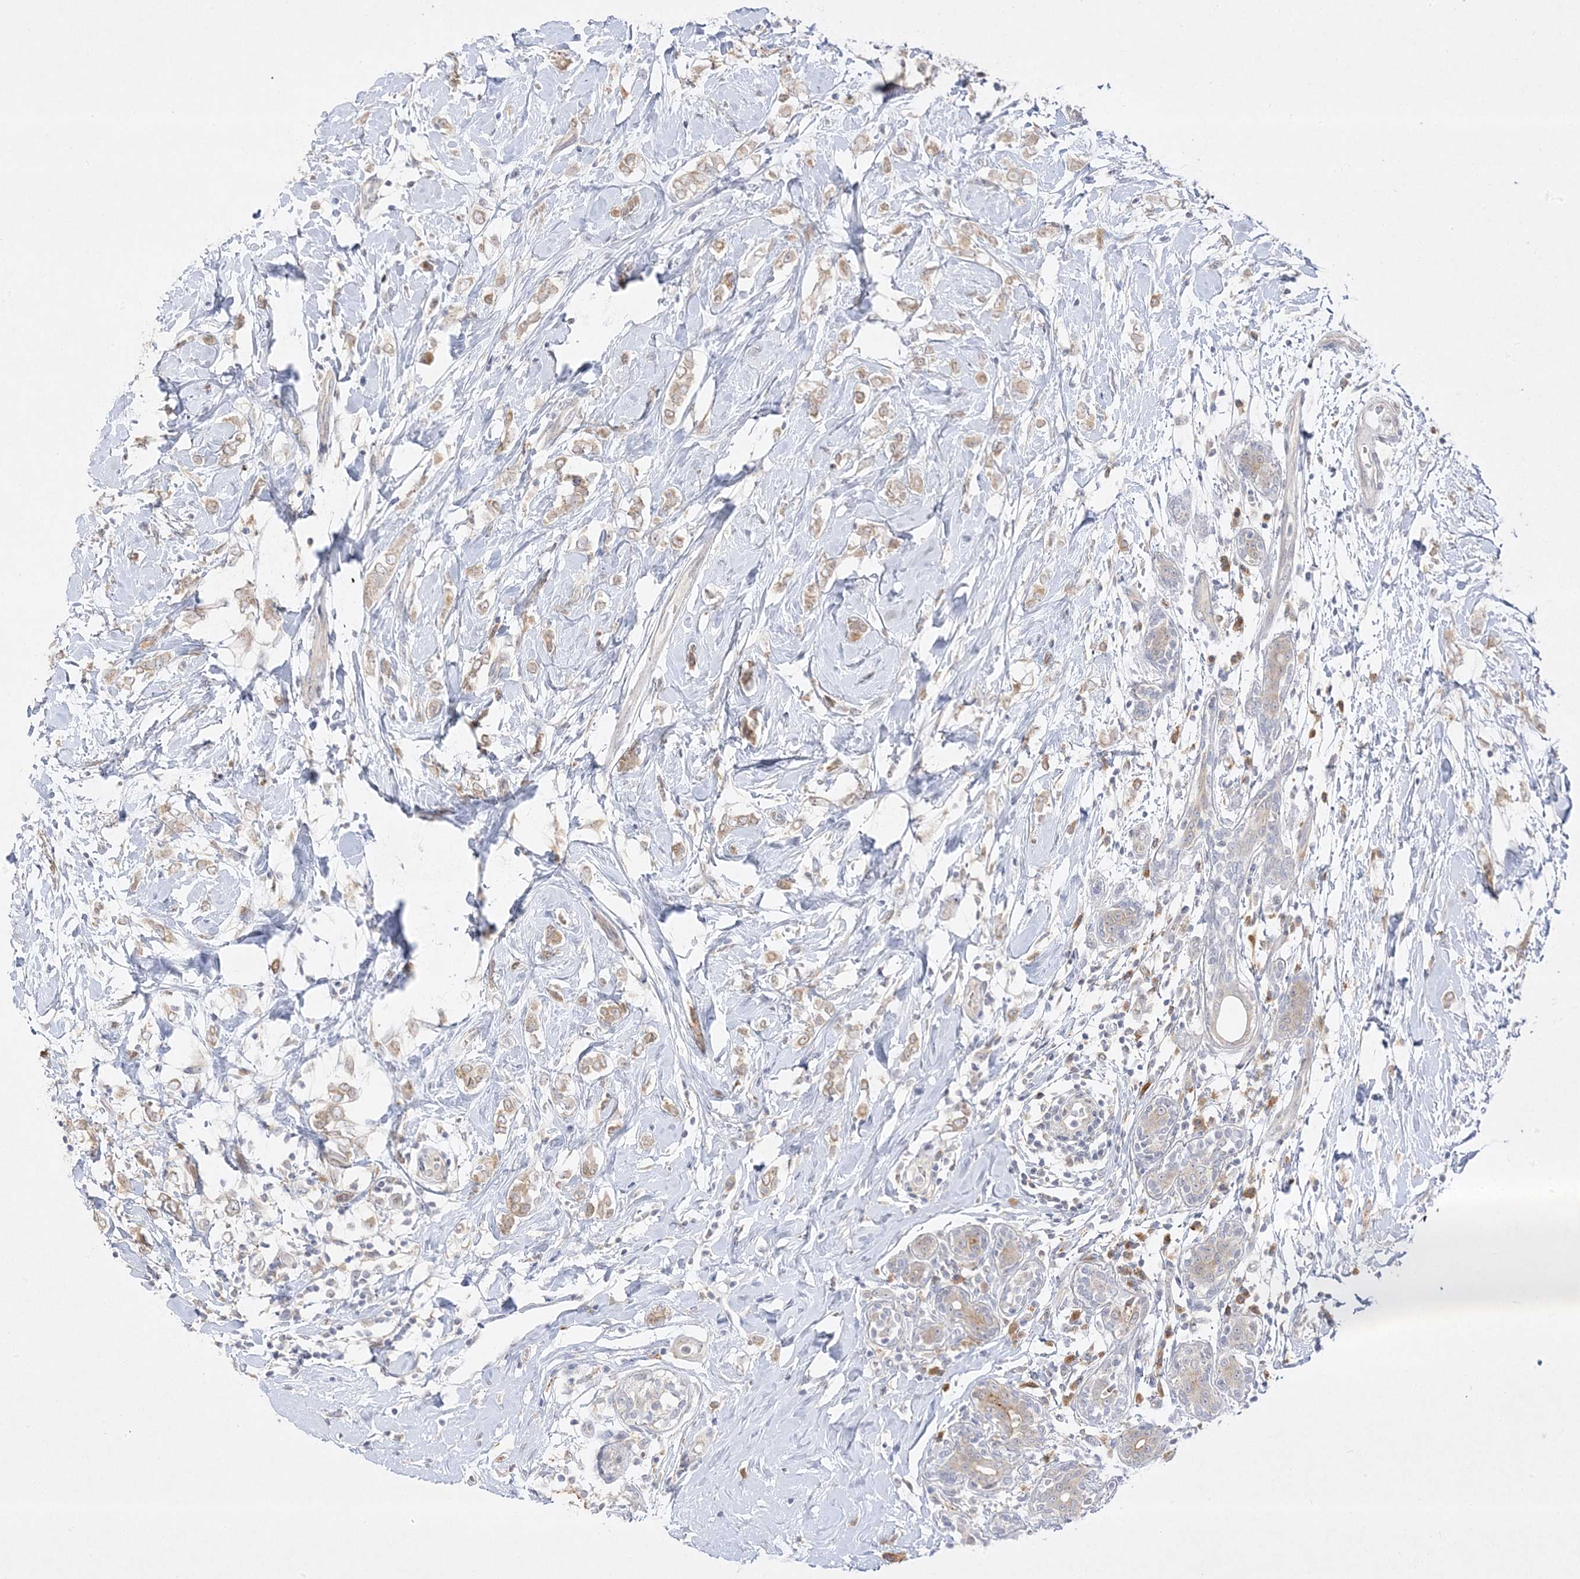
{"staining": {"intensity": "weak", "quantity": "25%-75%", "location": "cytoplasmic/membranous"}, "tissue": "breast cancer", "cell_type": "Tumor cells", "image_type": "cancer", "snomed": [{"axis": "morphology", "description": "Normal tissue, NOS"}, {"axis": "morphology", "description": "Lobular carcinoma"}, {"axis": "topography", "description": "Breast"}], "caption": "The micrograph shows immunohistochemical staining of breast cancer (lobular carcinoma). There is weak cytoplasmic/membranous staining is identified in about 25%-75% of tumor cells.", "gene": "C2CD2", "patient": {"sex": "female", "age": 47}}